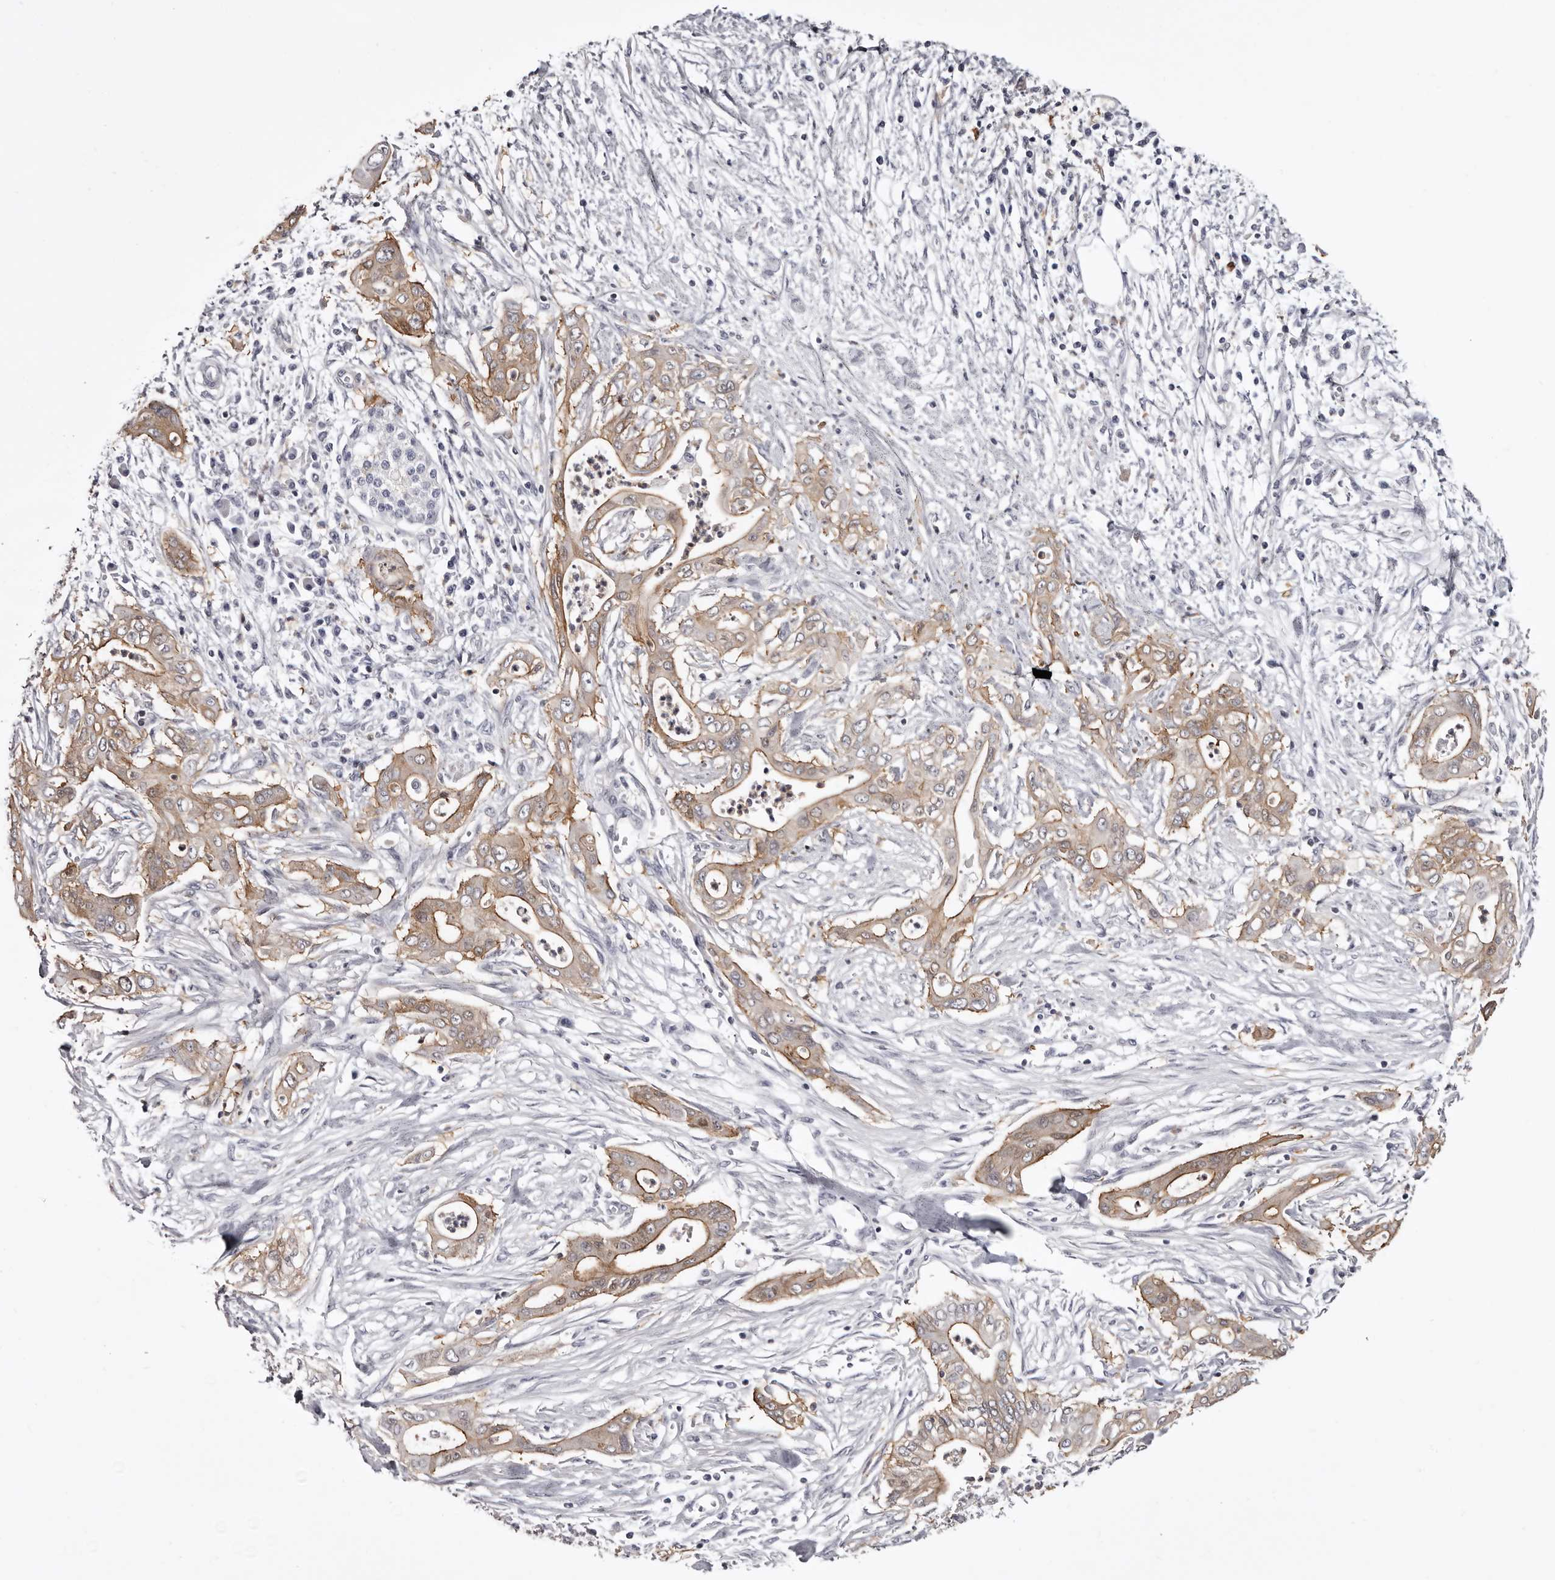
{"staining": {"intensity": "moderate", "quantity": ">75%", "location": "cytoplasmic/membranous"}, "tissue": "pancreatic cancer", "cell_type": "Tumor cells", "image_type": "cancer", "snomed": [{"axis": "morphology", "description": "Adenocarcinoma, NOS"}, {"axis": "topography", "description": "Pancreas"}], "caption": "Moderate cytoplasmic/membranous positivity for a protein is appreciated in approximately >75% of tumor cells of pancreatic adenocarcinoma using IHC.", "gene": "LAD1", "patient": {"sex": "male", "age": 58}}